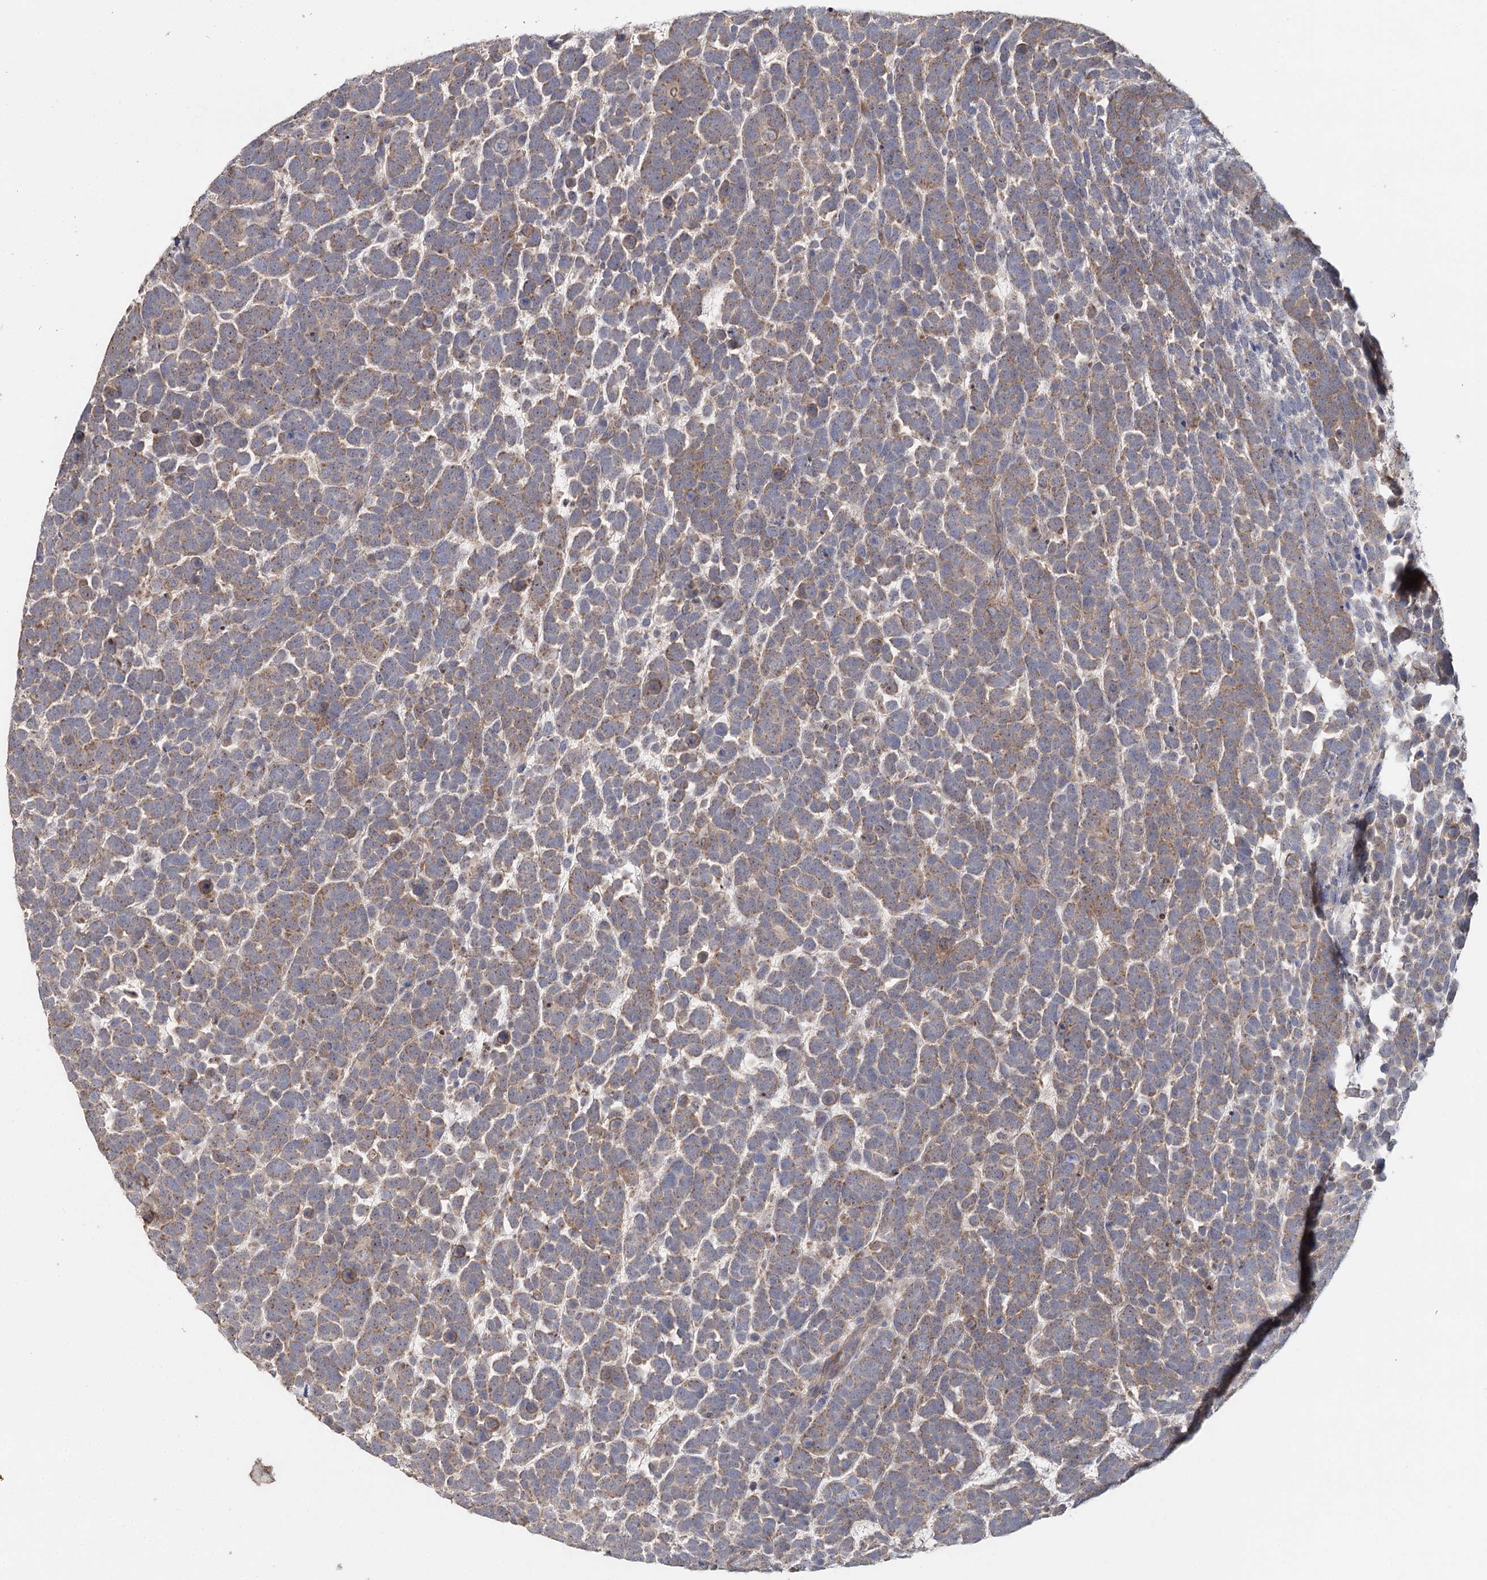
{"staining": {"intensity": "moderate", "quantity": ">75%", "location": "cytoplasmic/membranous"}, "tissue": "urothelial cancer", "cell_type": "Tumor cells", "image_type": "cancer", "snomed": [{"axis": "morphology", "description": "Urothelial carcinoma, High grade"}, {"axis": "topography", "description": "Urinary bladder"}], "caption": "A brown stain labels moderate cytoplasmic/membranous expression of a protein in urothelial cancer tumor cells.", "gene": "ANGPTL5", "patient": {"sex": "female", "age": 82}}